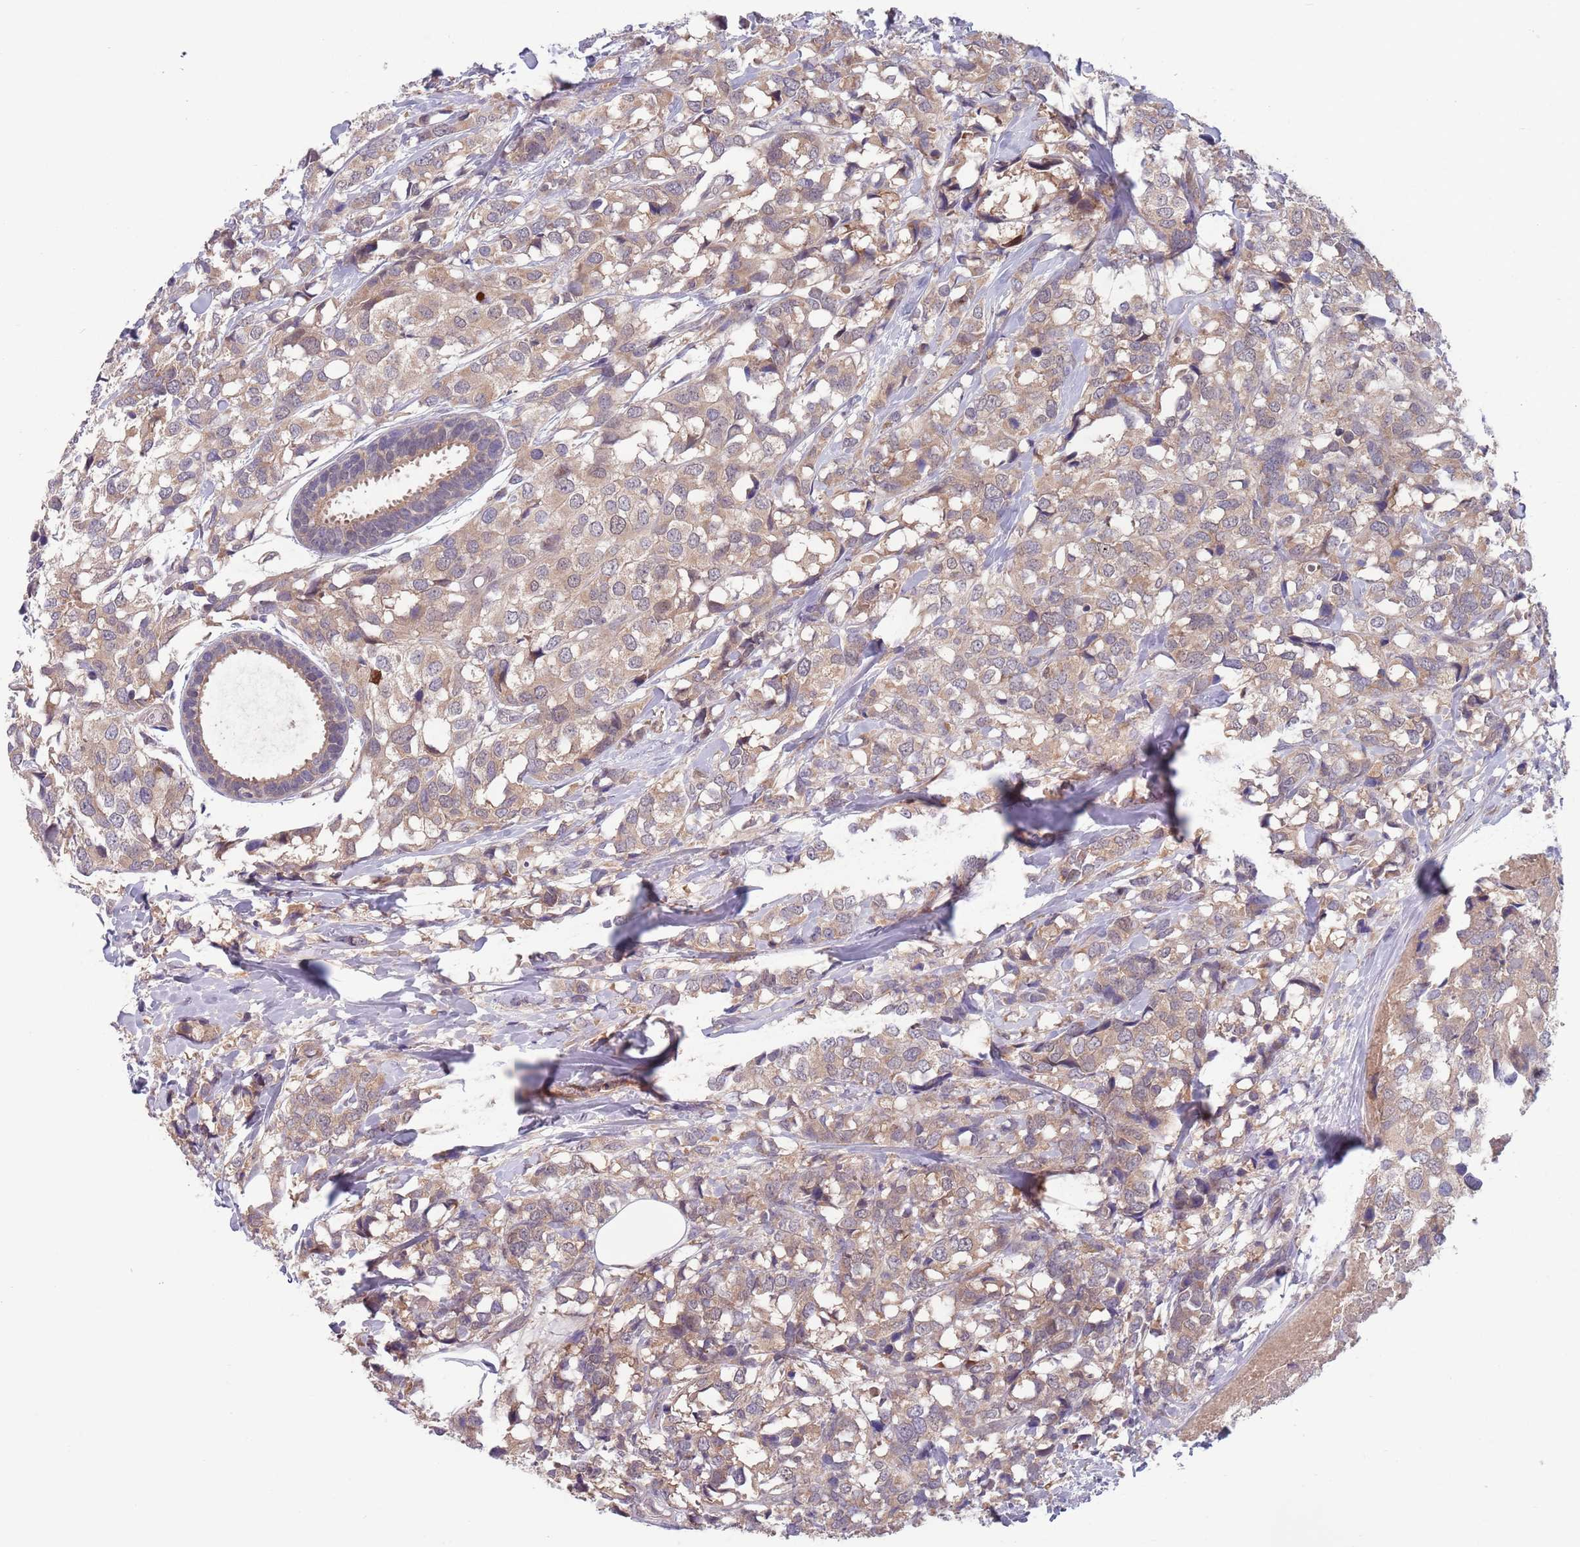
{"staining": {"intensity": "weak", "quantity": "25%-75%", "location": "cytoplasmic/membranous"}, "tissue": "breast cancer", "cell_type": "Tumor cells", "image_type": "cancer", "snomed": [{"axis": "morphology", "description": "Lobular carcinoma"}, {"axis": "topography", "description": "Breast"}], "caption": "A high-resolution micrograph shows immunohistochemistry (IHC) staining of lobular carcinoma (breast), which exhibits weak cytoplasmic/membranous staining in about 25%-75% of tumor cells.", "gene": "TYW1", "patient": {"sex": "female", "age": 59}}